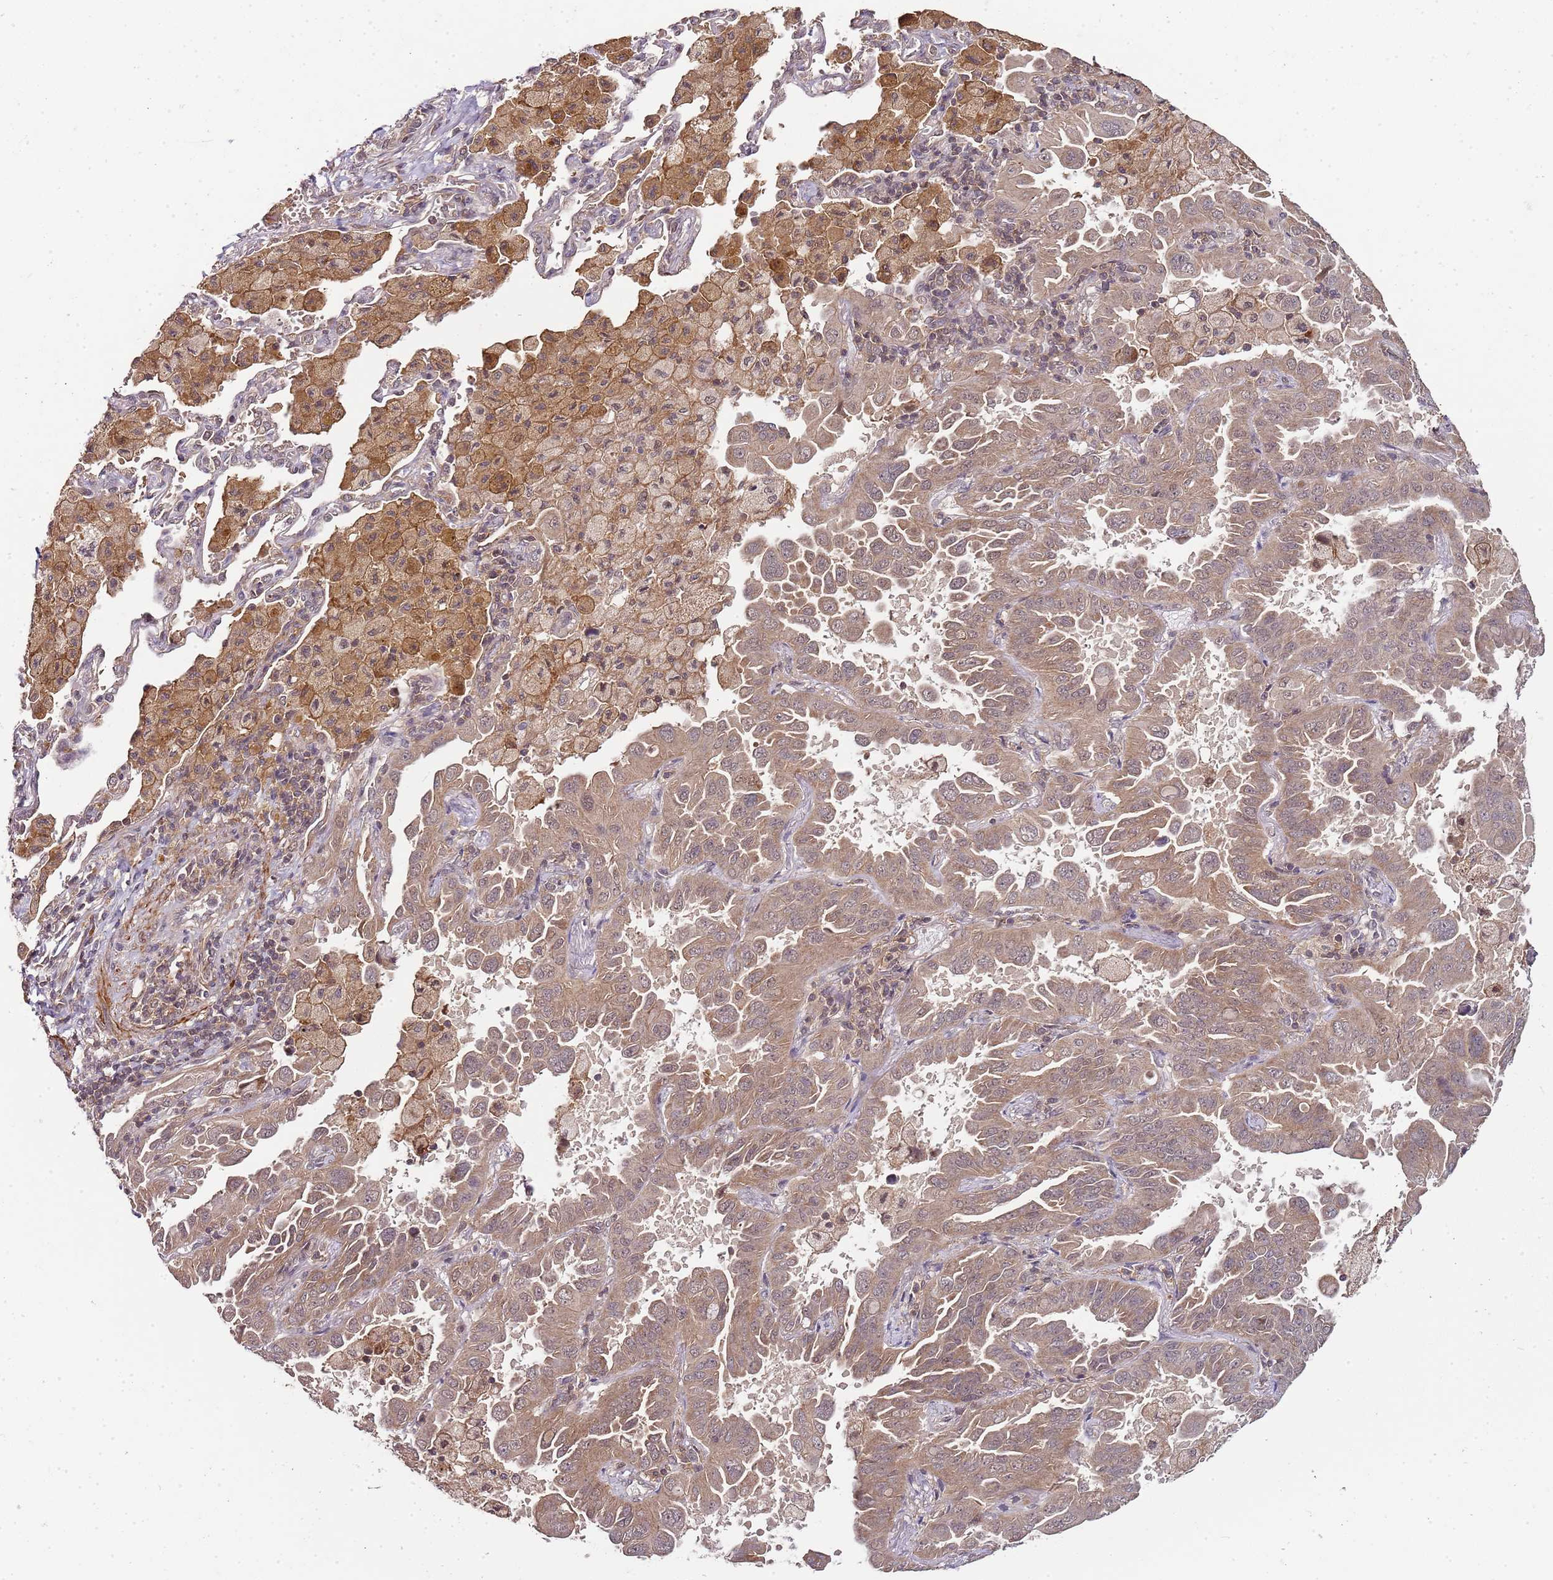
{"staining": {"intensity": "moderate", "quantity": ">75%", "location": "cytoplasmic/membranous,nuclear"}, "tissue": "lung cancer", "cell_type": "Tumor cells", "image_type": "cancer", "snomed": [{"axis": "morphology", "description": "Adenocarcinoma, NOS"}, {"axis": "topography", "description": "Lung"}], "caption": "Approximately >75% of tumor cells in adenocarcinoma (lung) show moderate cytoplasmic/membranous and nuclear protein expression as visualized by brown immunohistochemical staining.", "gene": "LIN37", "patient": {"sex": "male", "age": 64}}